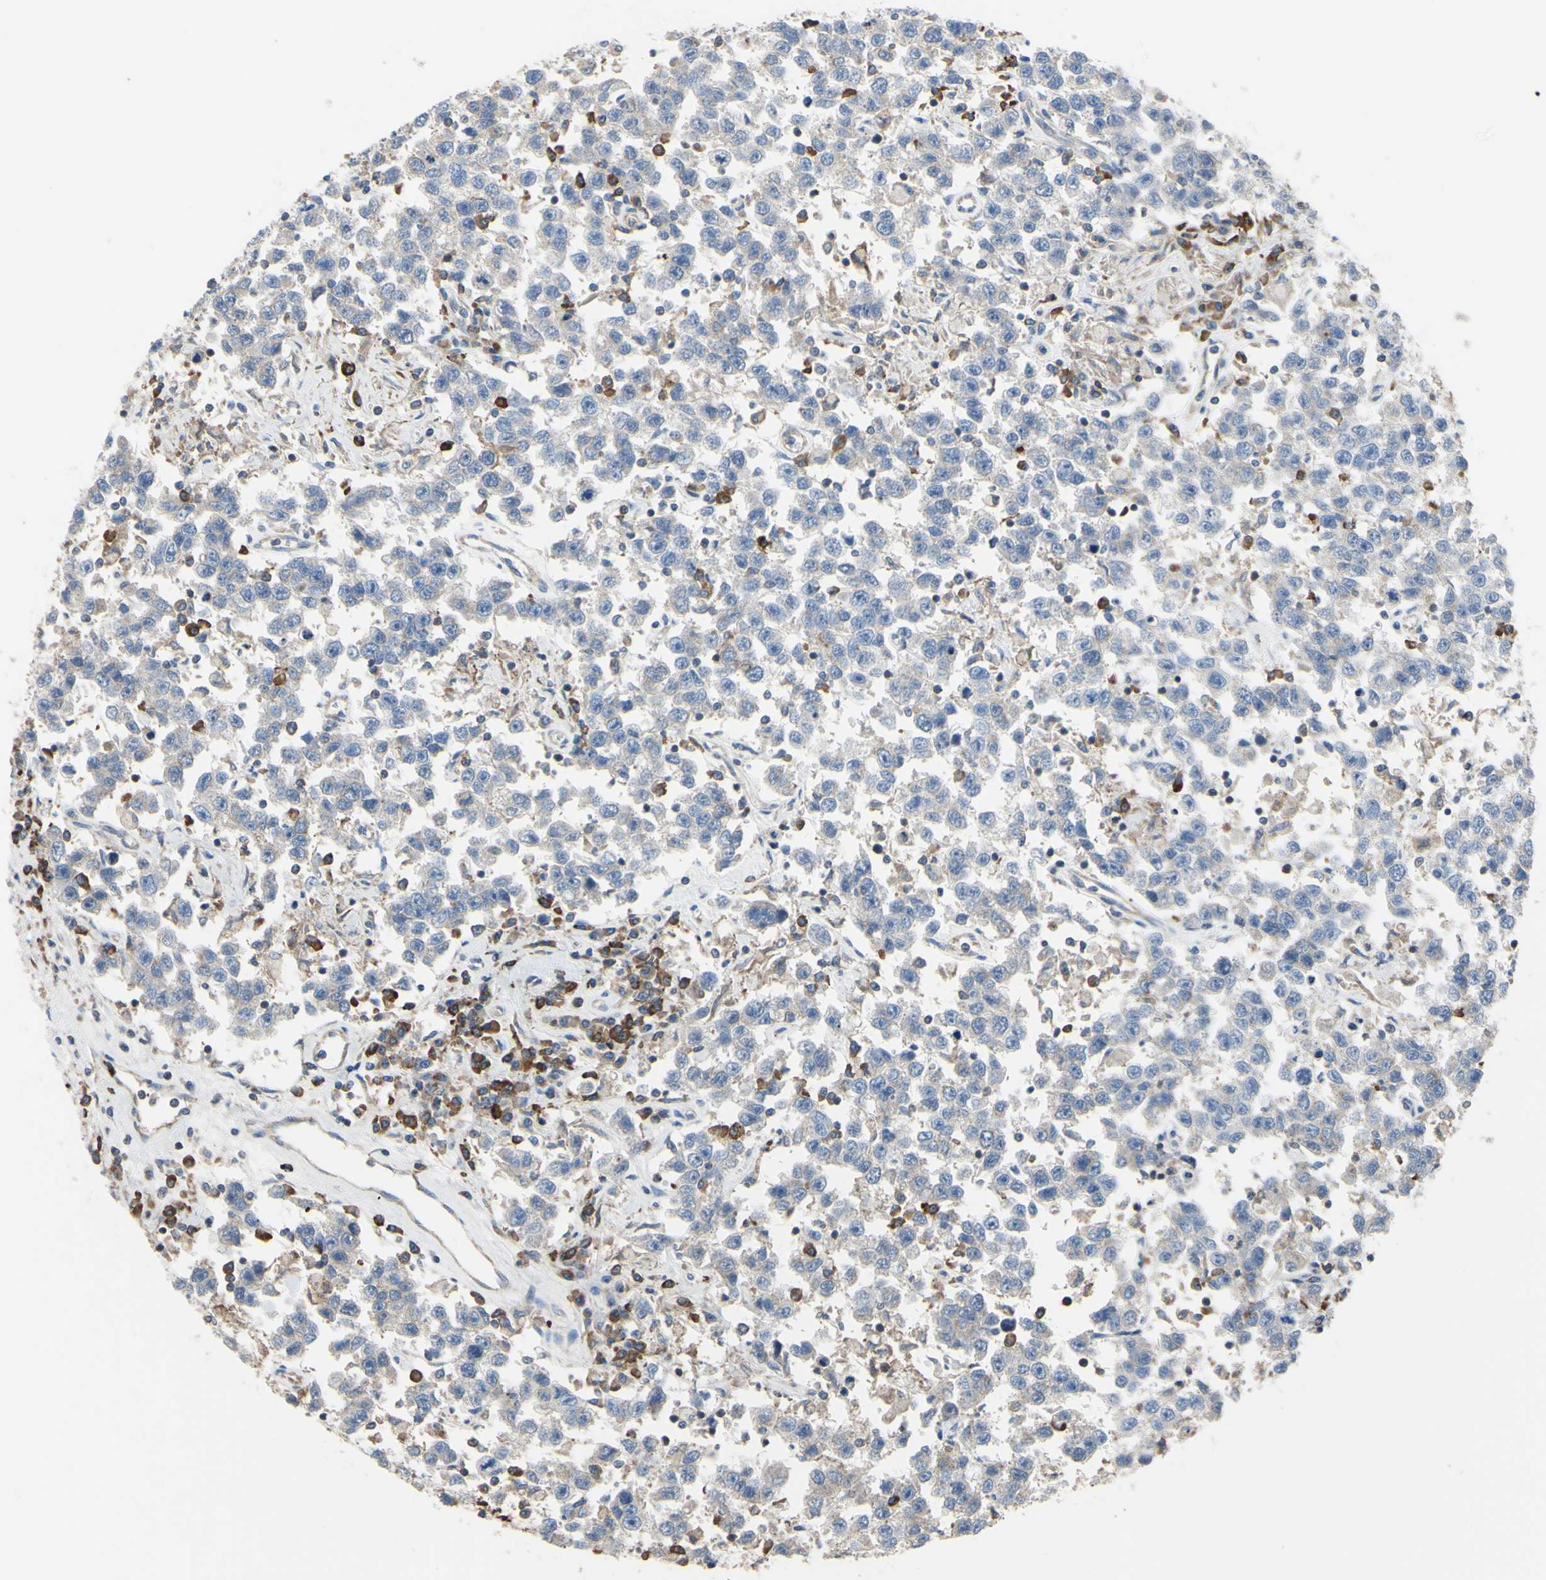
{"staining": {"intensity": "negative", "quantity": "none", "location": "none"}, "tissue": "testis cancer", "cell_type": "Tumor cells", "image_type": "cancer", "snomed": [{"axis": "morphology", "description": "Seminoma, NOS"}, {"axis": "topography", "description": "Testis"}], "caption": "High power microscopy micrograph of an immunohistochemistry image of testis seminoma, revealing no significant staining in tumor cells.", "gene": "BECN1", "patient": {"sex": "male", "age": 41}}